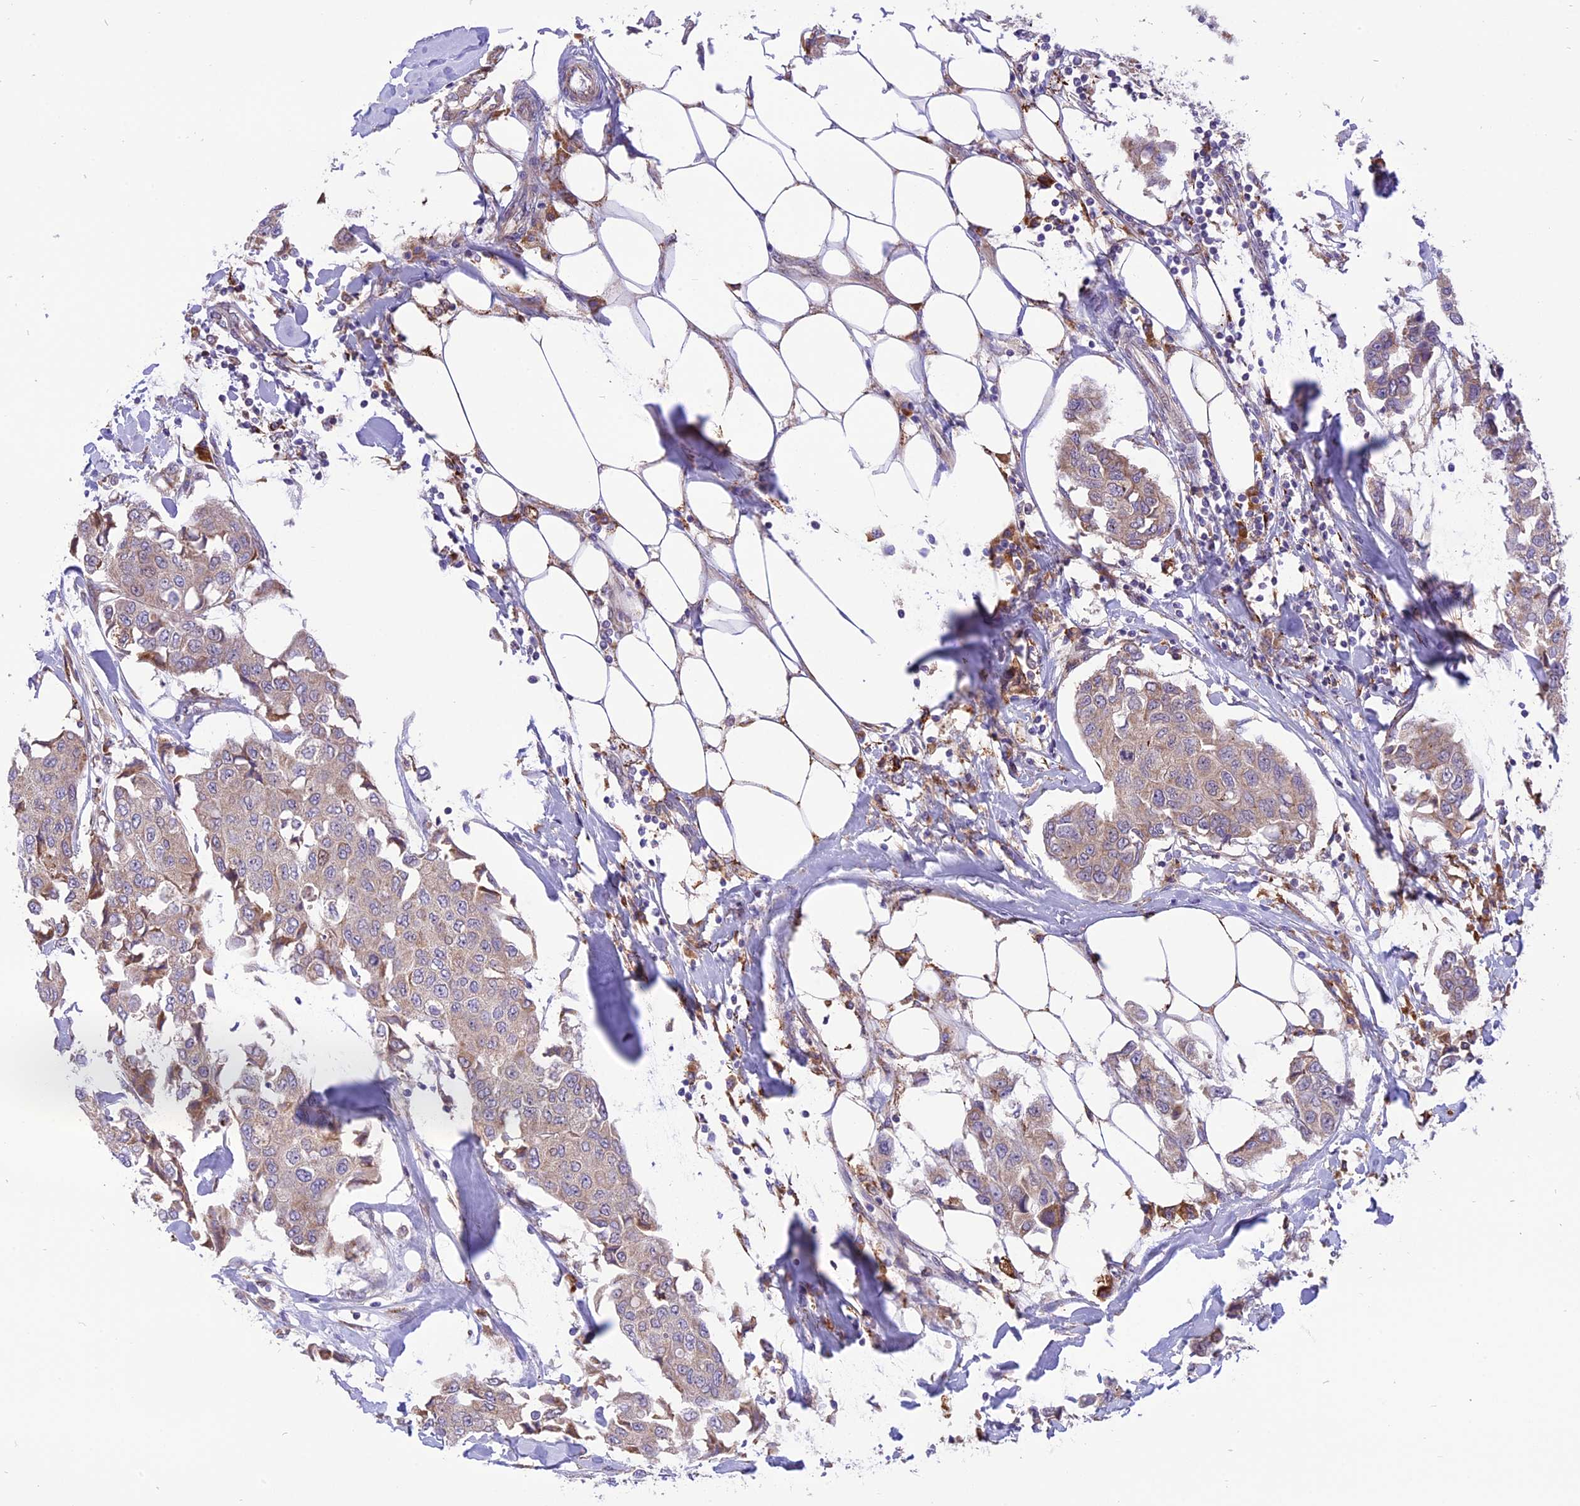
{"staining": {"intensity": "weak", "quantity": "<25%", "location": "cytoplasmic/membranous"}, "tissue": "breast cancer", "cell_type": "Tumor cells", "image_type": "cancer", "snomed": [{"axis": "morphology", "description": "Duct carcinoma"}, {"axis": "topography", "description": "Breast"}], "caption": "DAB (3,3'-diaminobenzidine) immunohistochemical staining of human breast cancer (infiltrating ductal carcinoma) displays no significant expression in tumor cells.", "gene": "ARMCX6", "patient": {"sex": "female", "age": 80}}